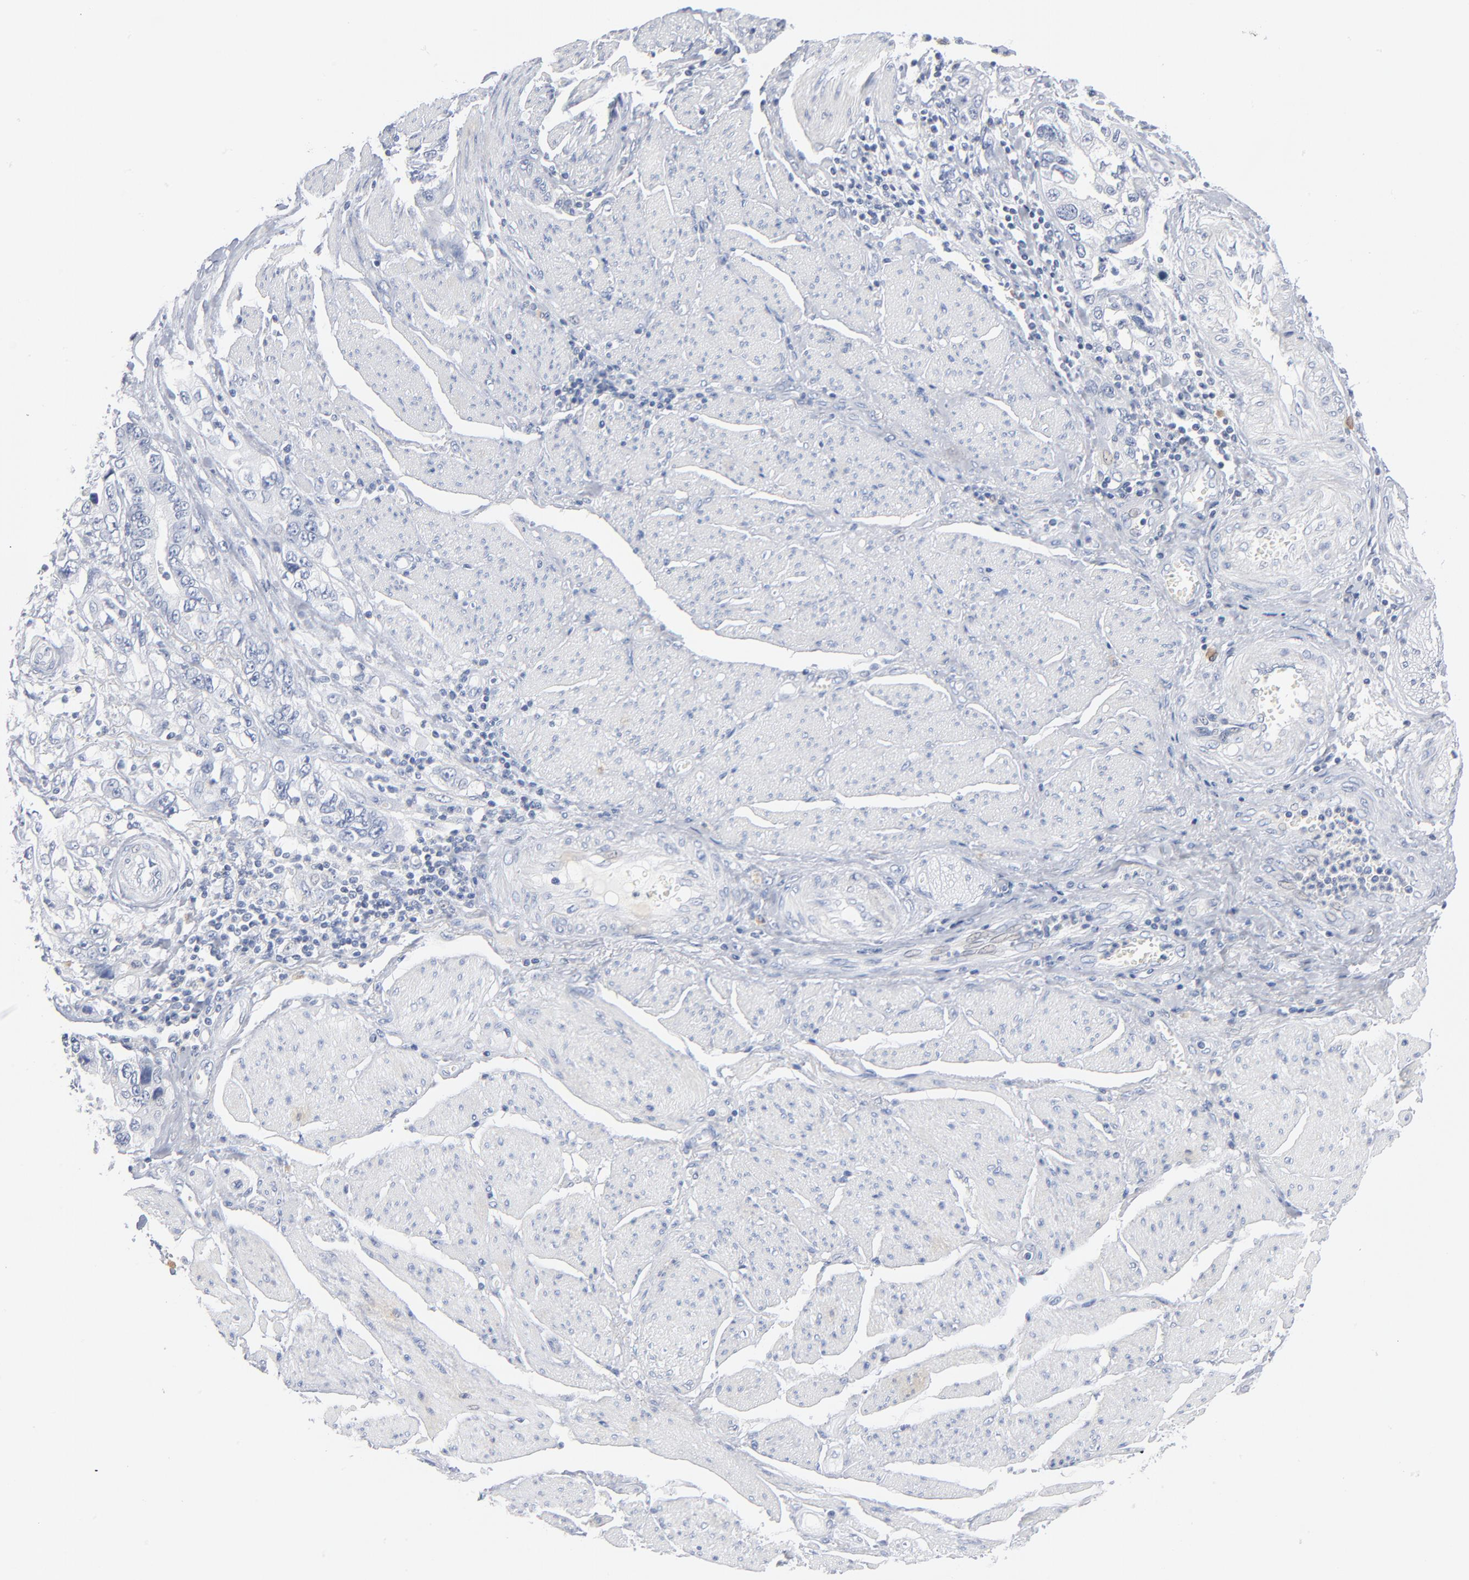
{"staining": {"intensity": "negative", "quantity": "none", "location": "none"}, "tissue": "stomach cancer", "cell_type": "Tumor cells", "image_type": "cancer", "snomed": [{"axis": "morphology", "description": "Adenocarcinoma, NOS"}, {"axis": "topography", "description": "Pancreas"}, {"axis": "topography", "description": "Stomach, upper"}], "caption": "DAB (3,3'-diaminobenzidine) immunohistochemical staining of human stomach adenocarcinoma demonstrates no significant expression in tumor cells. The staining was performed using DAB (3,3'-diaminobenzidine) to visualize the protein expression in brown, while the nuclei were stained in blue with hematoxylin (Magnification: 20x).", "gene": "PTK2B", "patient": {"sex": "male", "age": 77}}